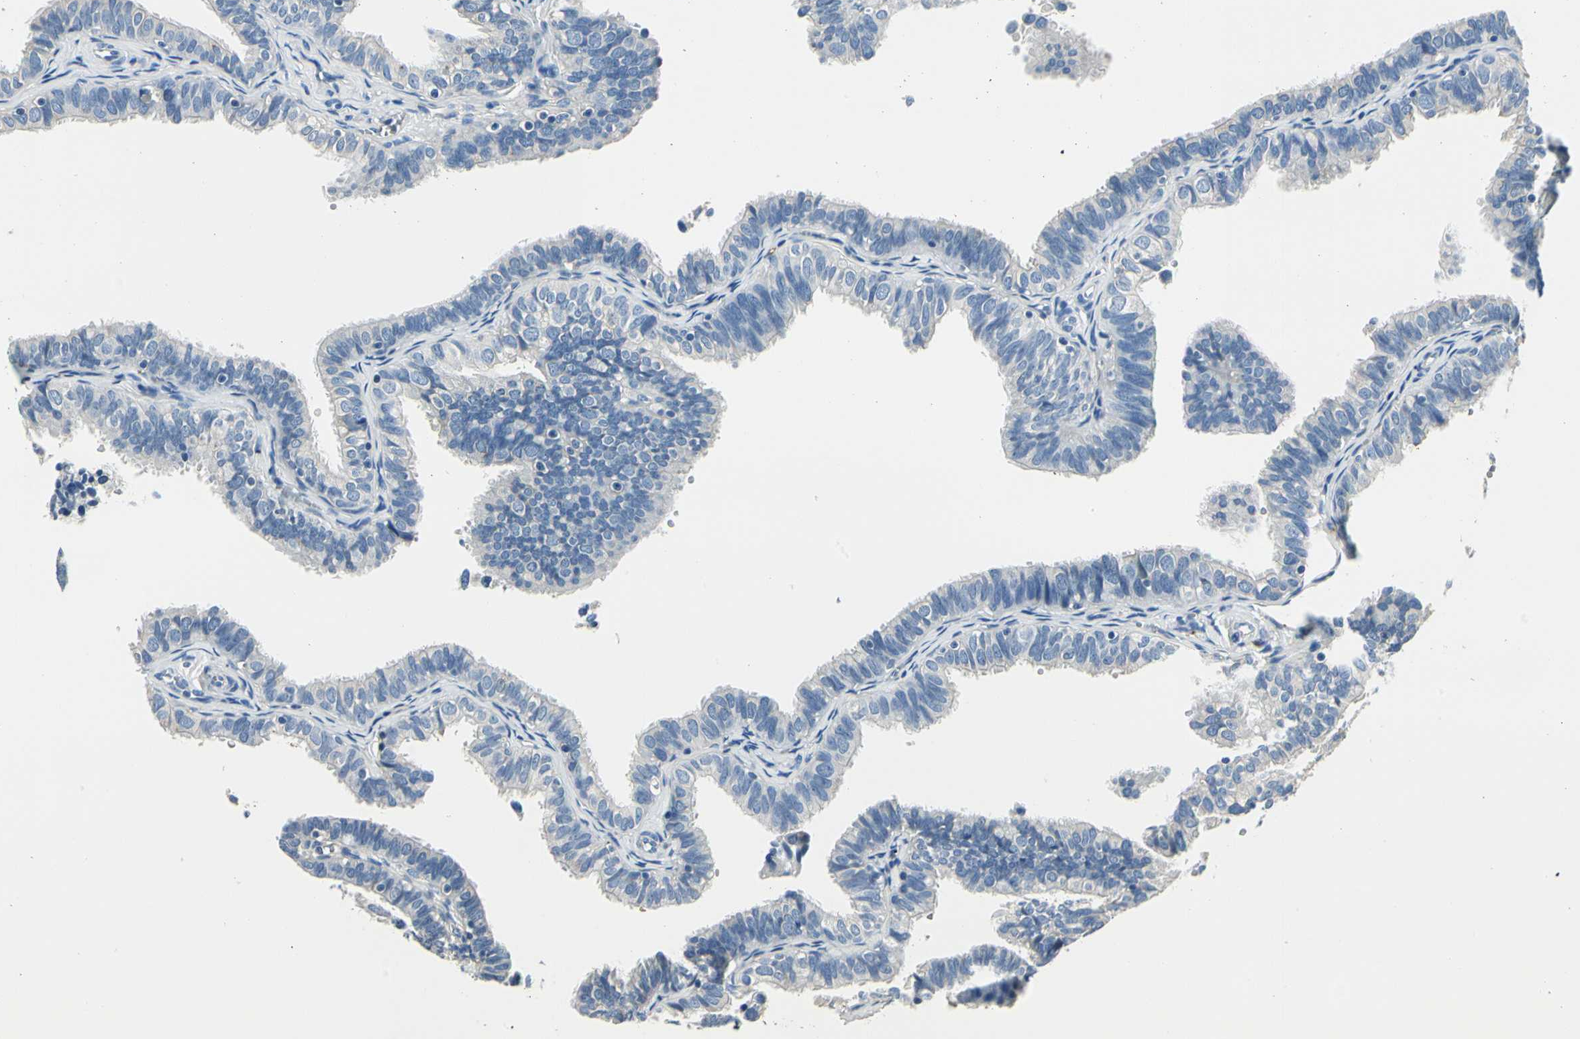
{"staining": {"intensity": "negative", "quantity": "none", "location": "none"}, "tissue": "fallopian tube", "cell_type": "Glandular cells", "image_type": "normal", "snomed": [{"axis": "morphology", "description": "Normal tissue, NOS"}, {"axis": "topography", "description": "Fallopian tube"}], "caption": "Image shows no significant protein expression in glandular cells of unremarkable fallopian tube.", "gene": "TGFBR3", "patient": {"sex": "female", "age": 46}}